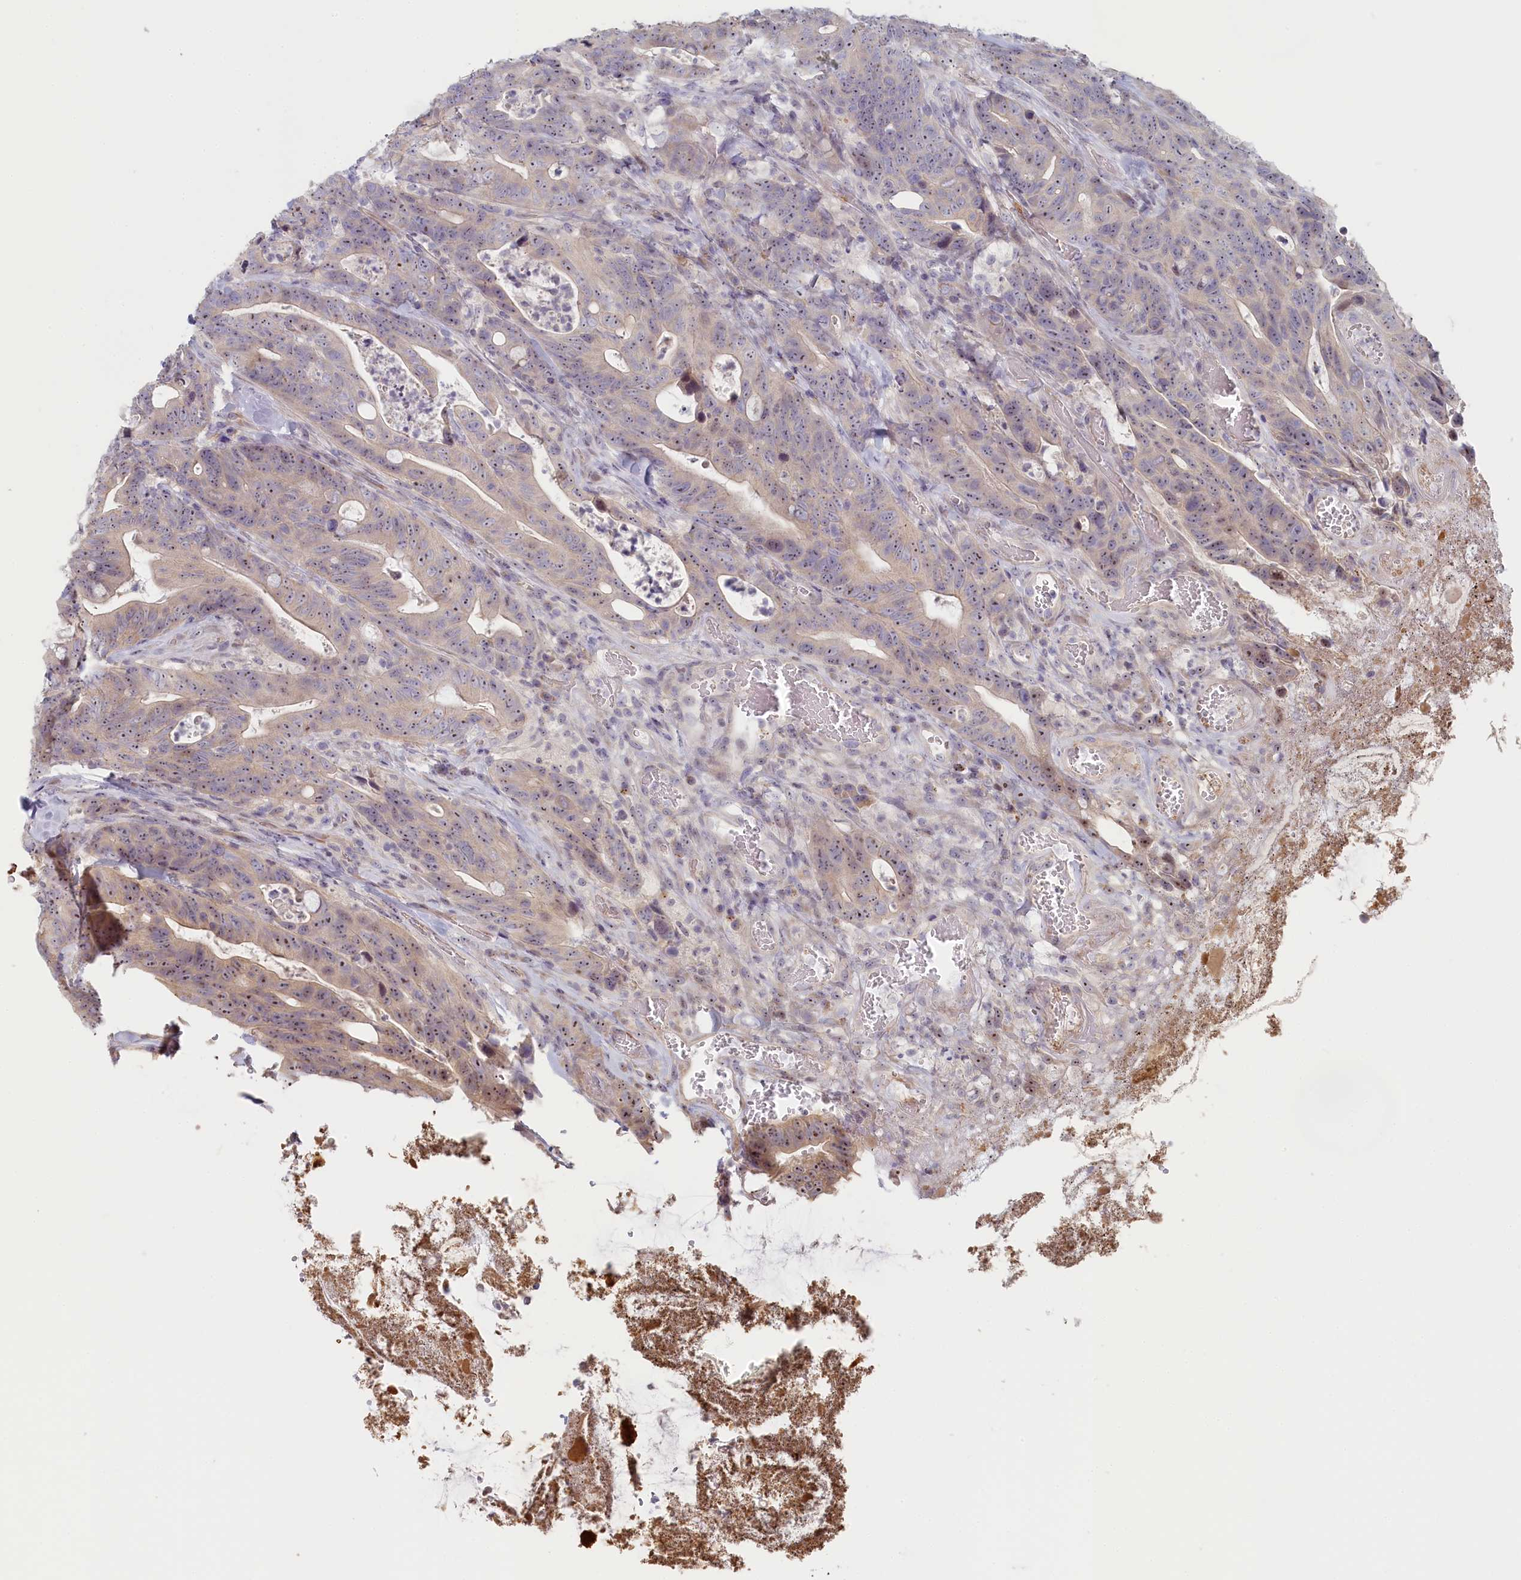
{"staining": {"intensity": "weak", "quantity": ">75%", "location": "nuclear"}, "tissue": "colorectal cancer", "cell_type": "Tumor cells", "image_type": "cancer", "snomed": [{"axis": "morphology", "description": "Adenocarcinoma, NOS"}, {"axis": "topography", "description": "Colon"}], "caption": "Immunohistochemical staining of colorectal cancer exhibits low levels of weak nuclear expression in approximately >75% of tumor cells.", "gene": "INTS4", "patient": {"sex": "female", "age": 82}}